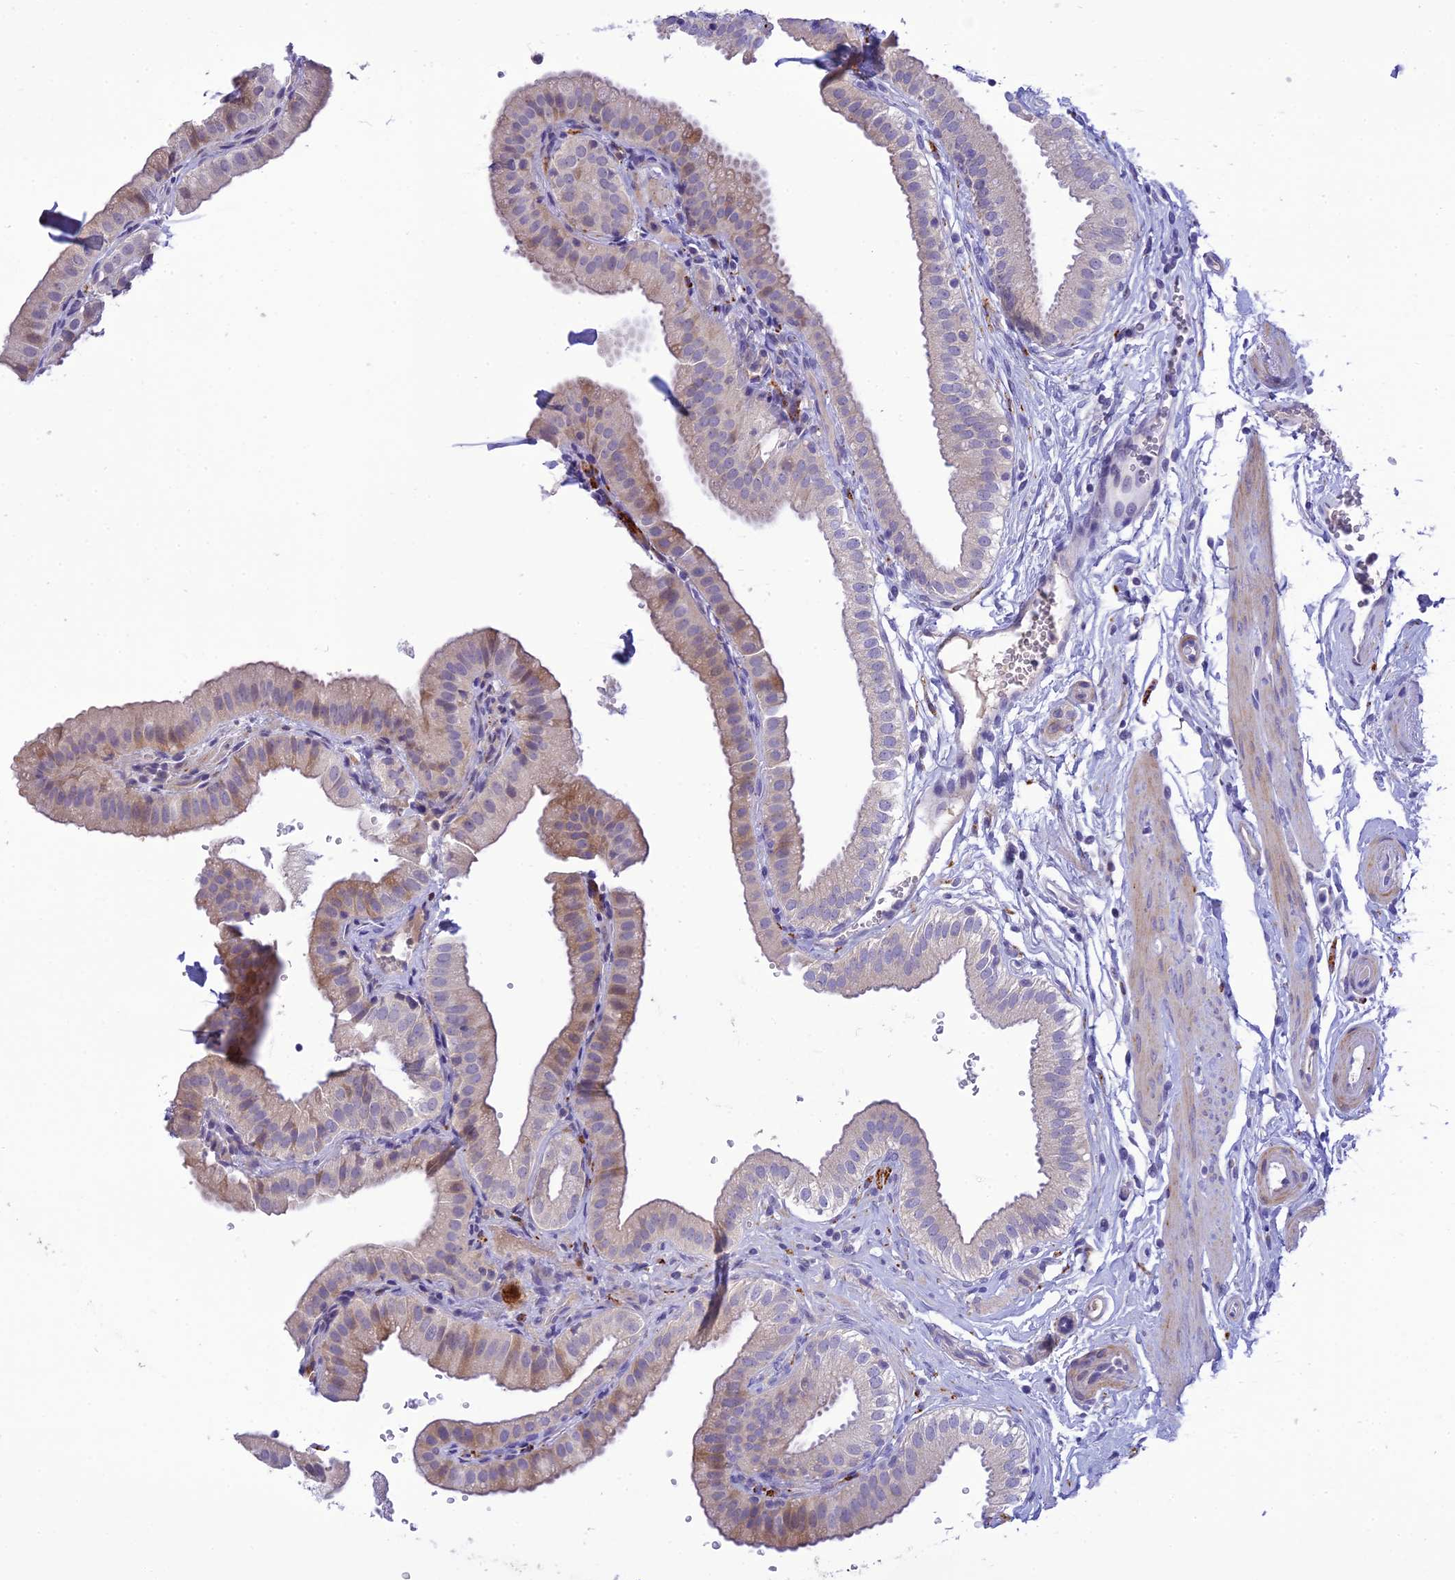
{"staining": {"intensity": "moderate", "quantity": "<25%", "location": "cytoplasmic/membranous"}, "tissue": "gallbladder", "cell_type": "Glandular cells", "image_type": "normal", "snomed": [{"axis": "morphology", "description": "Normal tissue, NOS"}, {"axis": "topography", "description": "Gallbladder"}], "caption": "Immunohistochemistry (DAB) staining of benign gallbladder shows moderate cytoplasmic/membranous protein staining in approximately <25% of glandular cells.", "gene": "XPO7", "patient": {"sex": "female", "age": 61}}